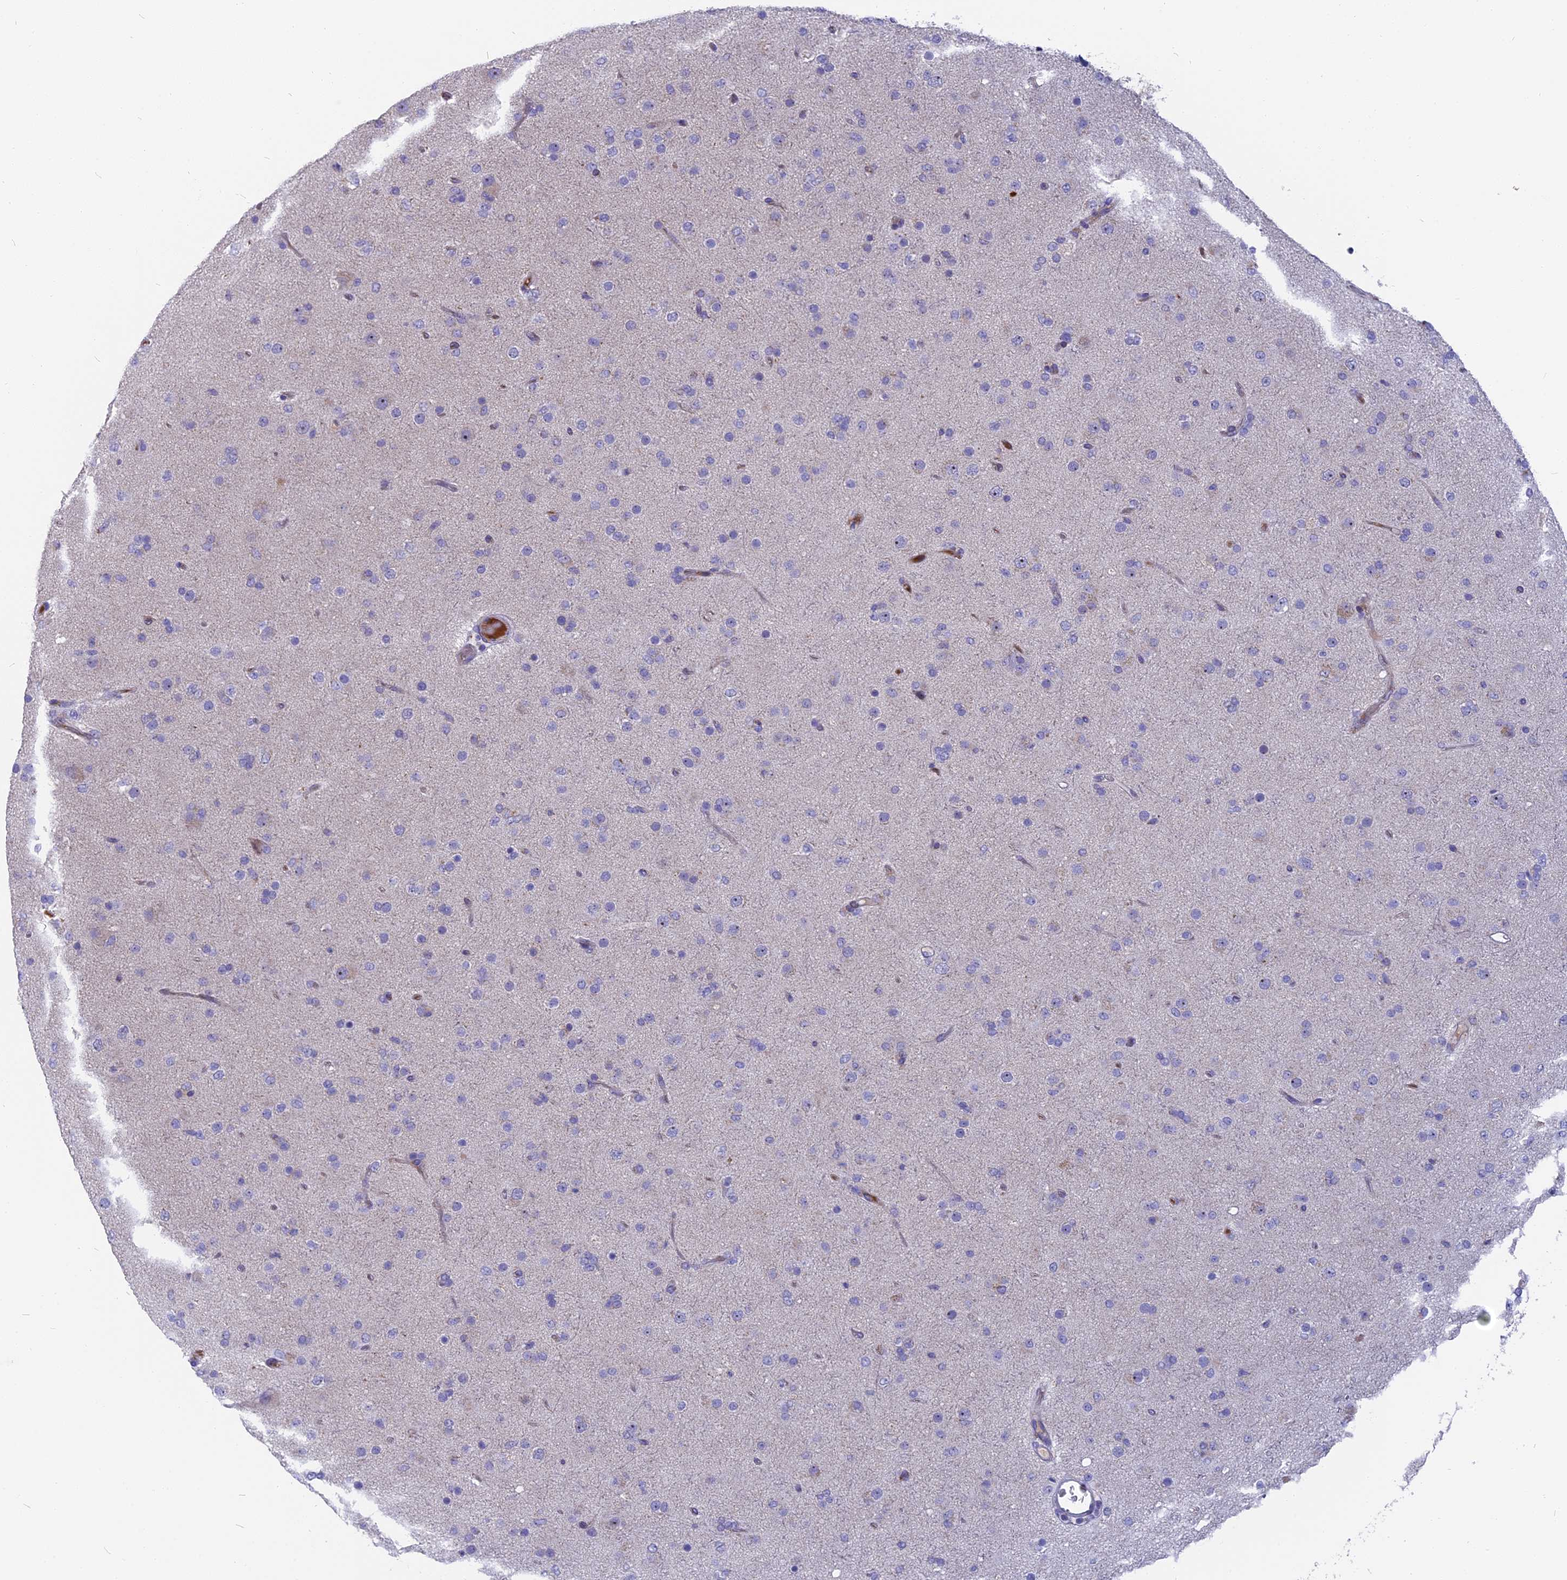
{"staining": {"intensity": "negative", "quantity": "none", "location": "none"}, "tissue": "glioma", "cell_type": "Tumor cells", "image_type": "cancer", "snomed": [{"axis": "morphology", "description": "Glioma, malignant, Low grade"}, {"axis": "topography", "description": "Brain"}], "caption": "High magnification brightfield microscopy of low-grade glioma (malignant) stained with DAB (brown) and counterstained with hematoxylin (blue): tumor cells show no significant positivity.", "gene": "DTWD1", "patient": {"sex": "male", "age": 65}}